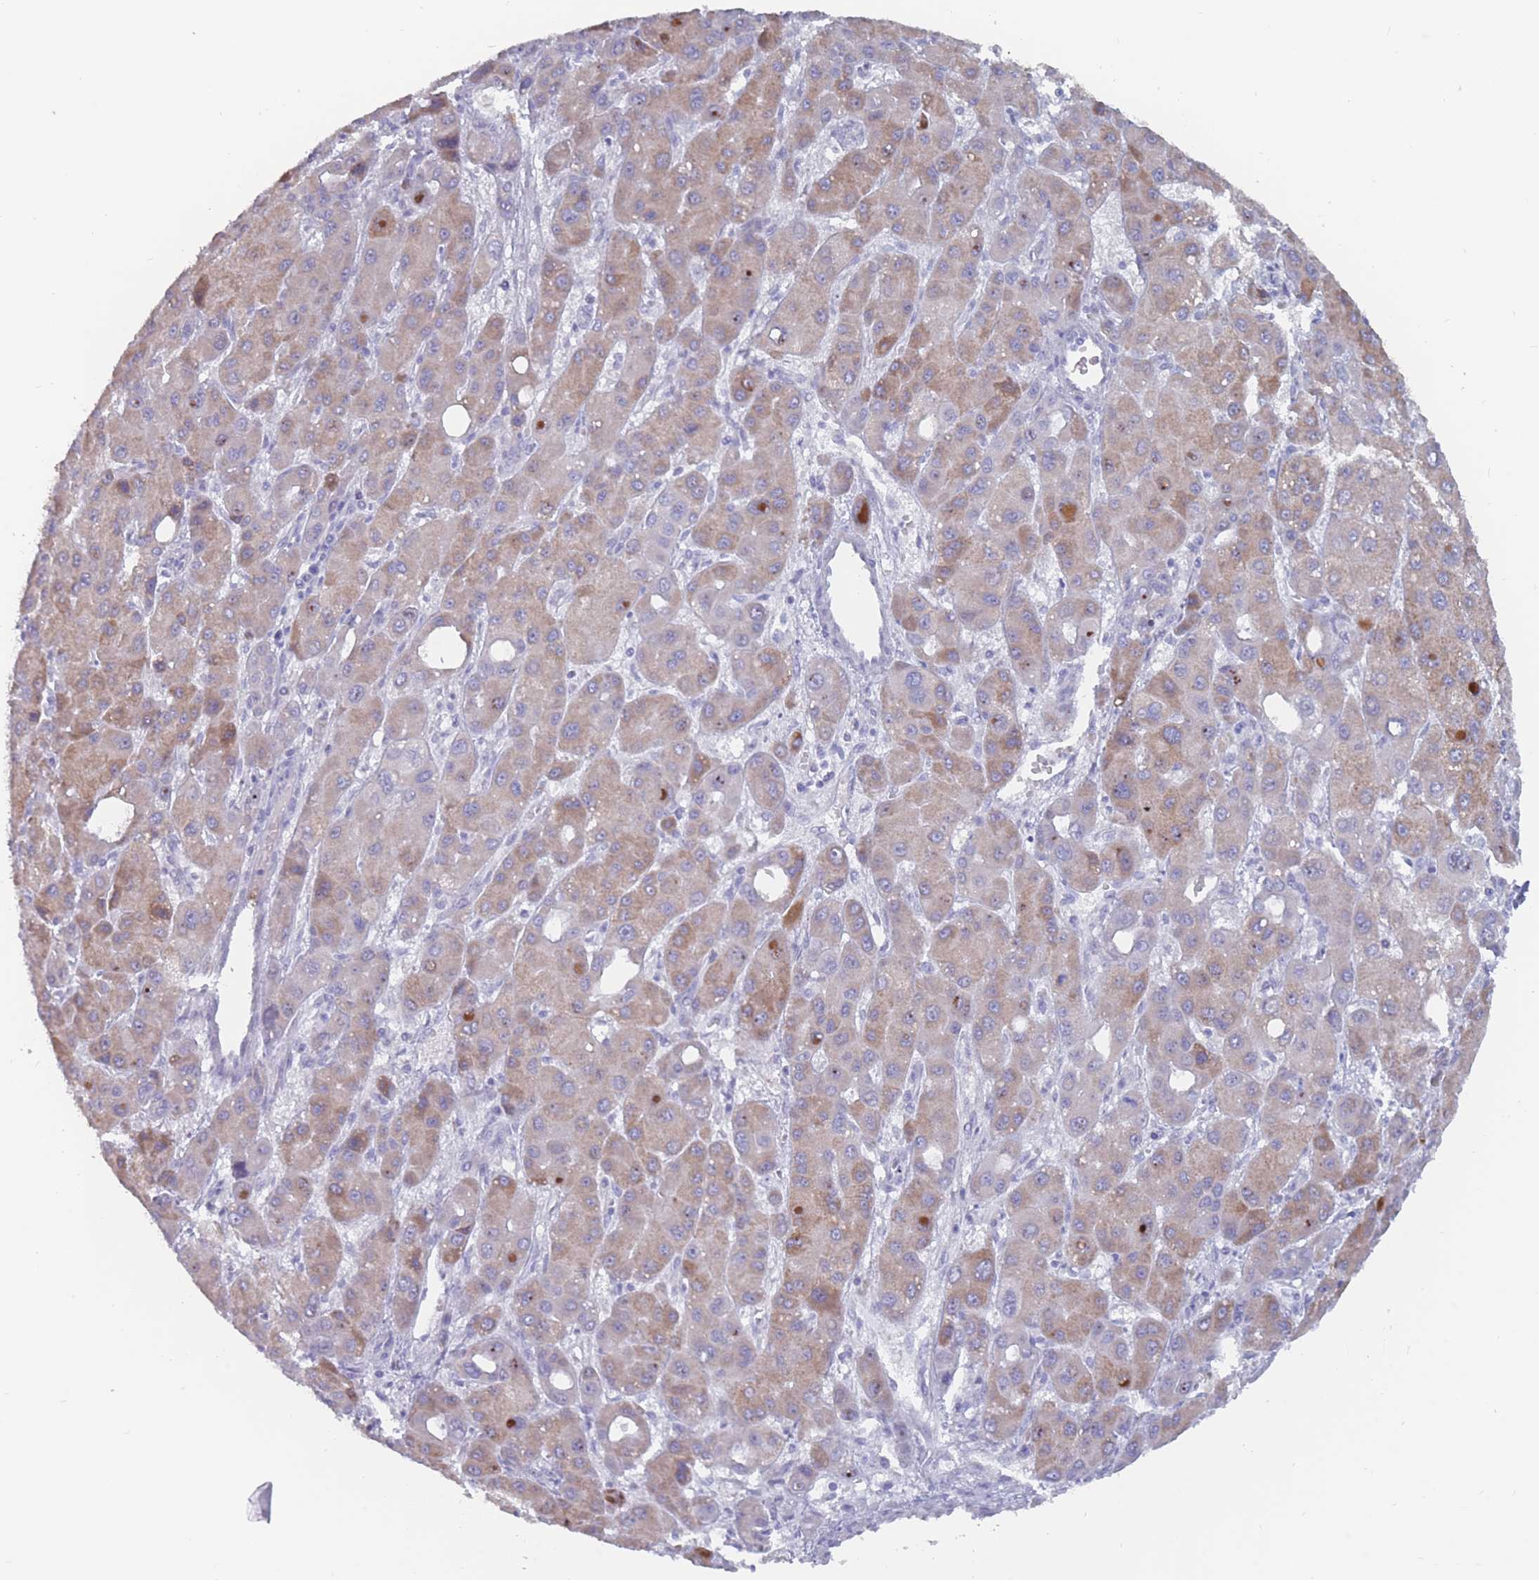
{"staining": {"intensity": "weak", "quantity": ">75%", "location": "cytoplasmic/membranous"}, "tissue": "liver cancer", "cell_type": "Tumor cells", "image_type": "cancer", "snomed": [{"axis": "morphology", "description": "Carcinoma, Hepatocellular, NOS"}, {"axis": "topography", "description": "Liver"}], "caption": "A micrograph showing weak cytoplasmic/membranous staining in approximately >75% of tumor cells in liver hepatocellular carcinoma, as visualized by brown immunohistochemical staining.", "gene": "ST8SIA5", "patient": {"sex": "male", "age": 55}}